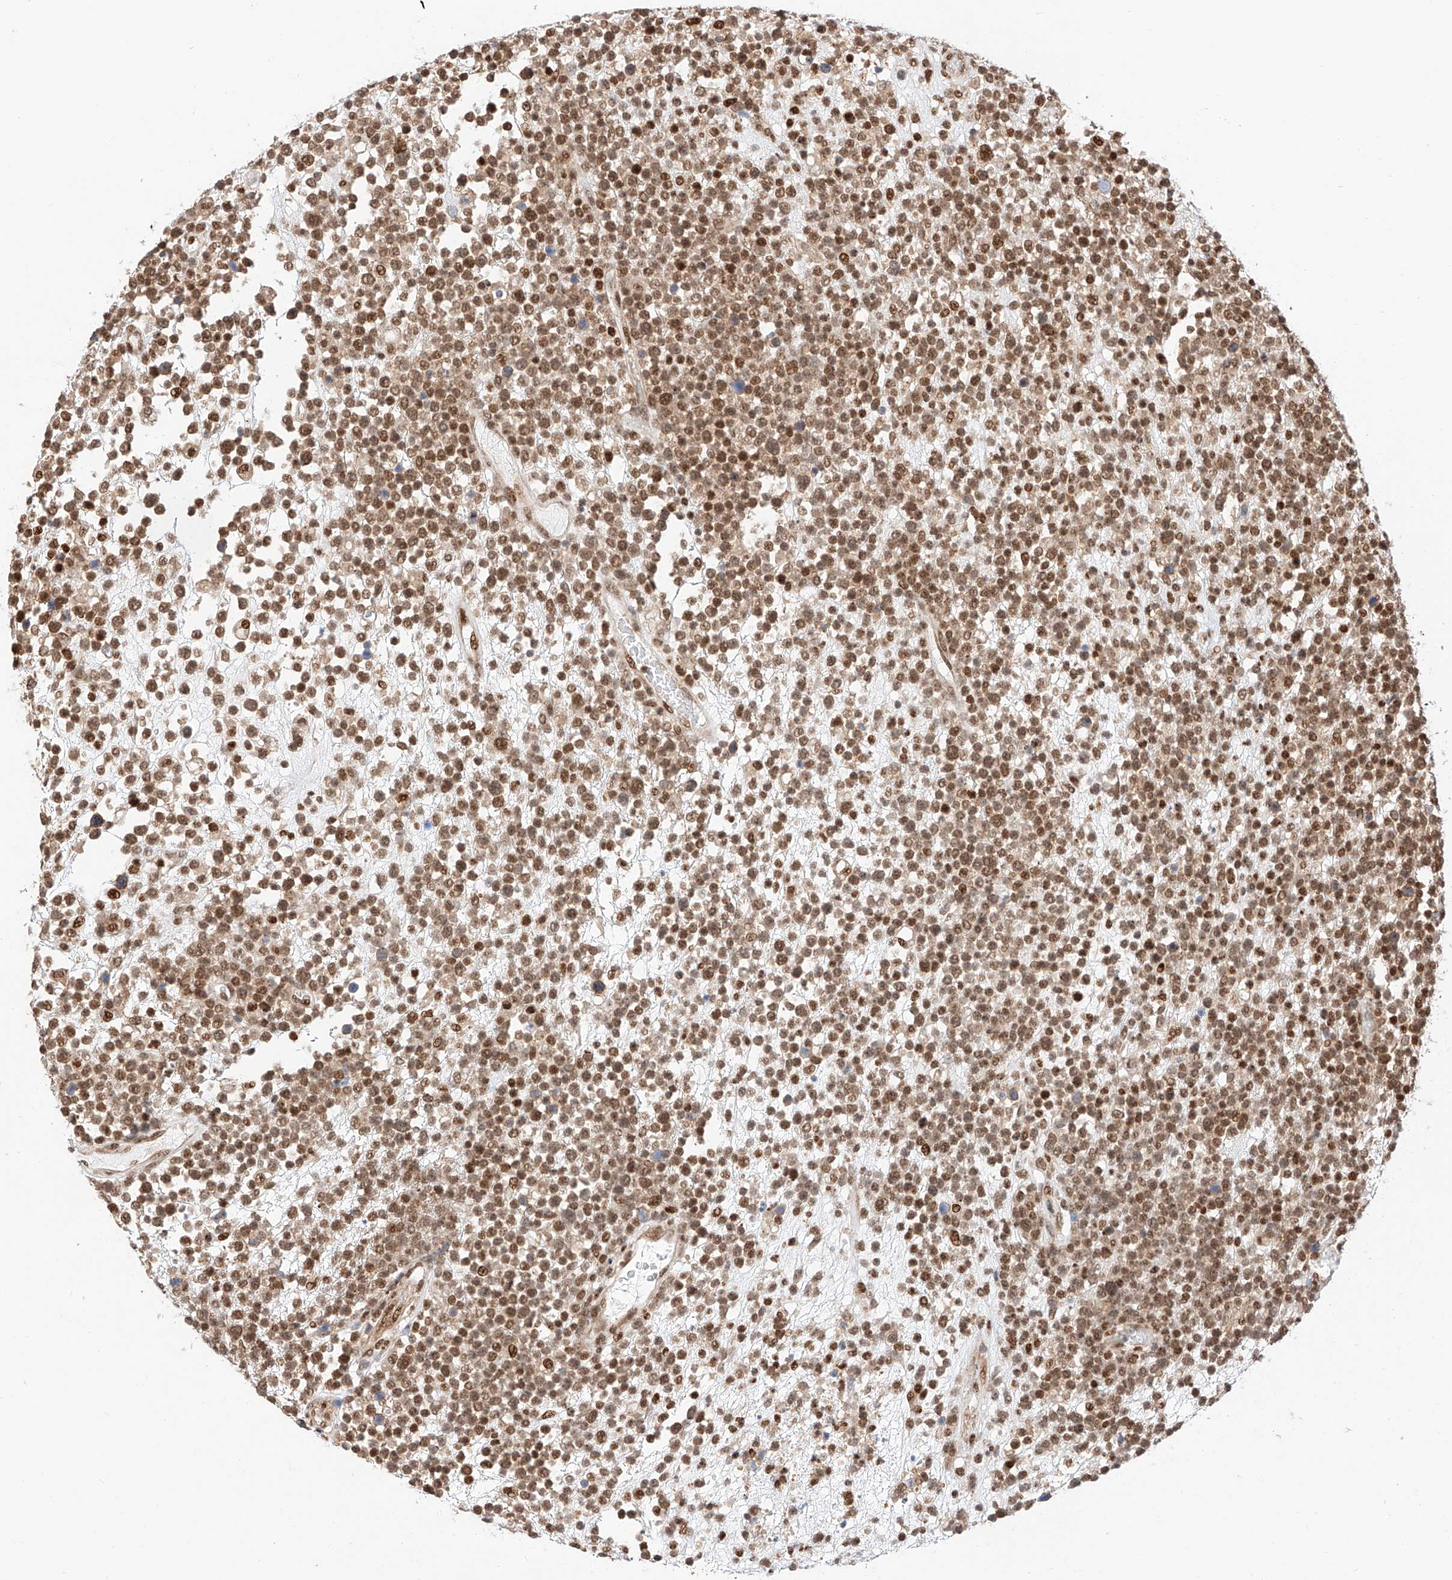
{"staining": {"intensity": "moderate", "quantity": ">75%", "location": "nuclear"}, "tissue": "lymphoma", "cell_type": "Tumor cells", "image_type": "cancer", "snomed": [{"axis": "morphology", "description": "Malignant lymphoma, non-Hodgkin's type, High grade"}, {"axis": "topography", "description": "Colon"}], "caption": "A micrograph of human malignant lymphoma, non-Hodgkin's type (high-grade) stained for a protein demonstrates moderate nuclear brown staining in tumor cells.", "gene": "HDAC9", "patient": {"sex": "female", "age": 53}}